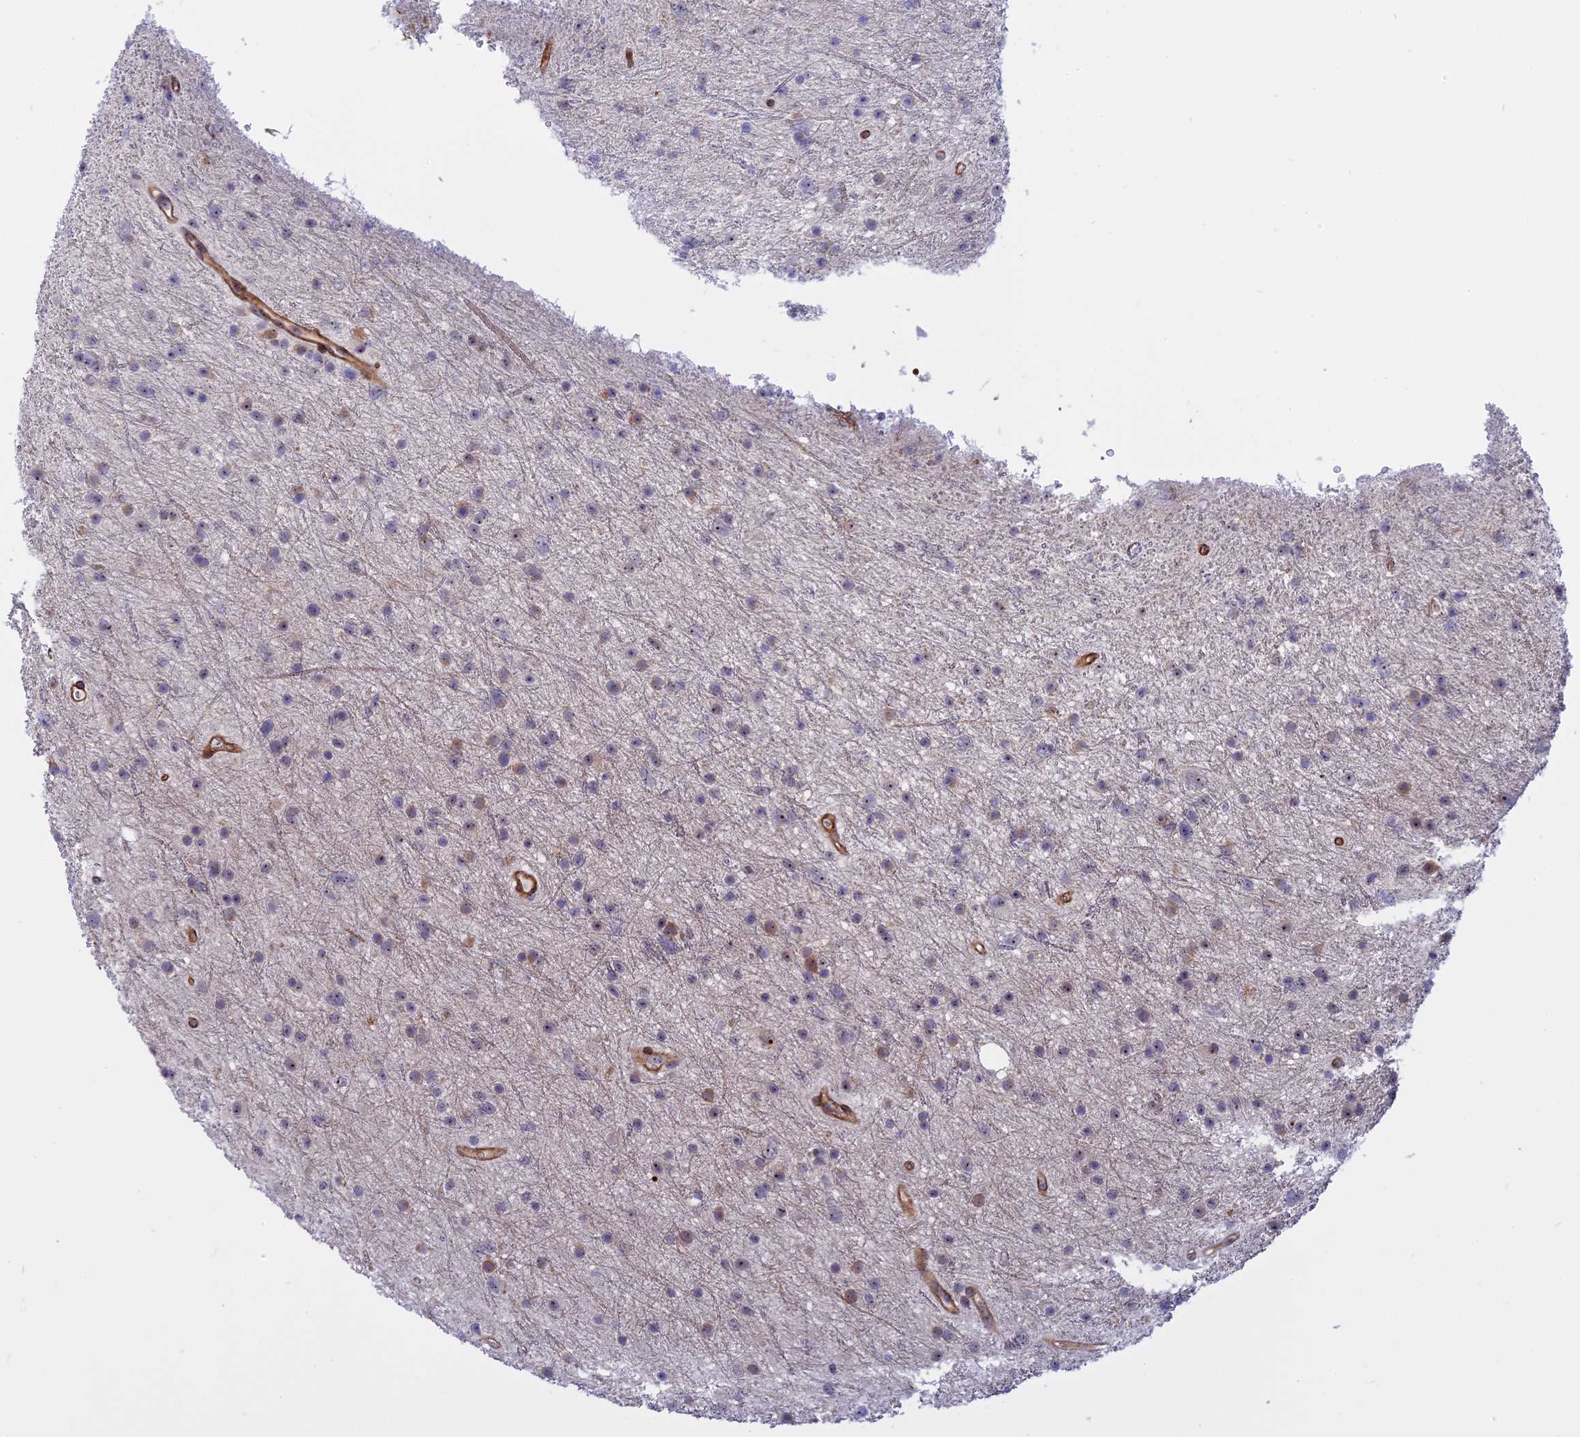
{"staining": {"intensity": "weak", "quantity": "<25%", "location": "cytoplasmic/membranous"}, "tissue": "glioma", "cell_type": "Tumor cells", "image_type": "cancer", "snomed": [{"axis": "morphology", "description": "Glioma, malignant, Low grade"}, {"axis": "topography", "description": "Cerebral cortex"}], "caption": "Tumor cells show no significant expression in low-grade glioma (malignant).", "gene": "DBNDD1", "patient": {"sex": "female", "age": 39}}